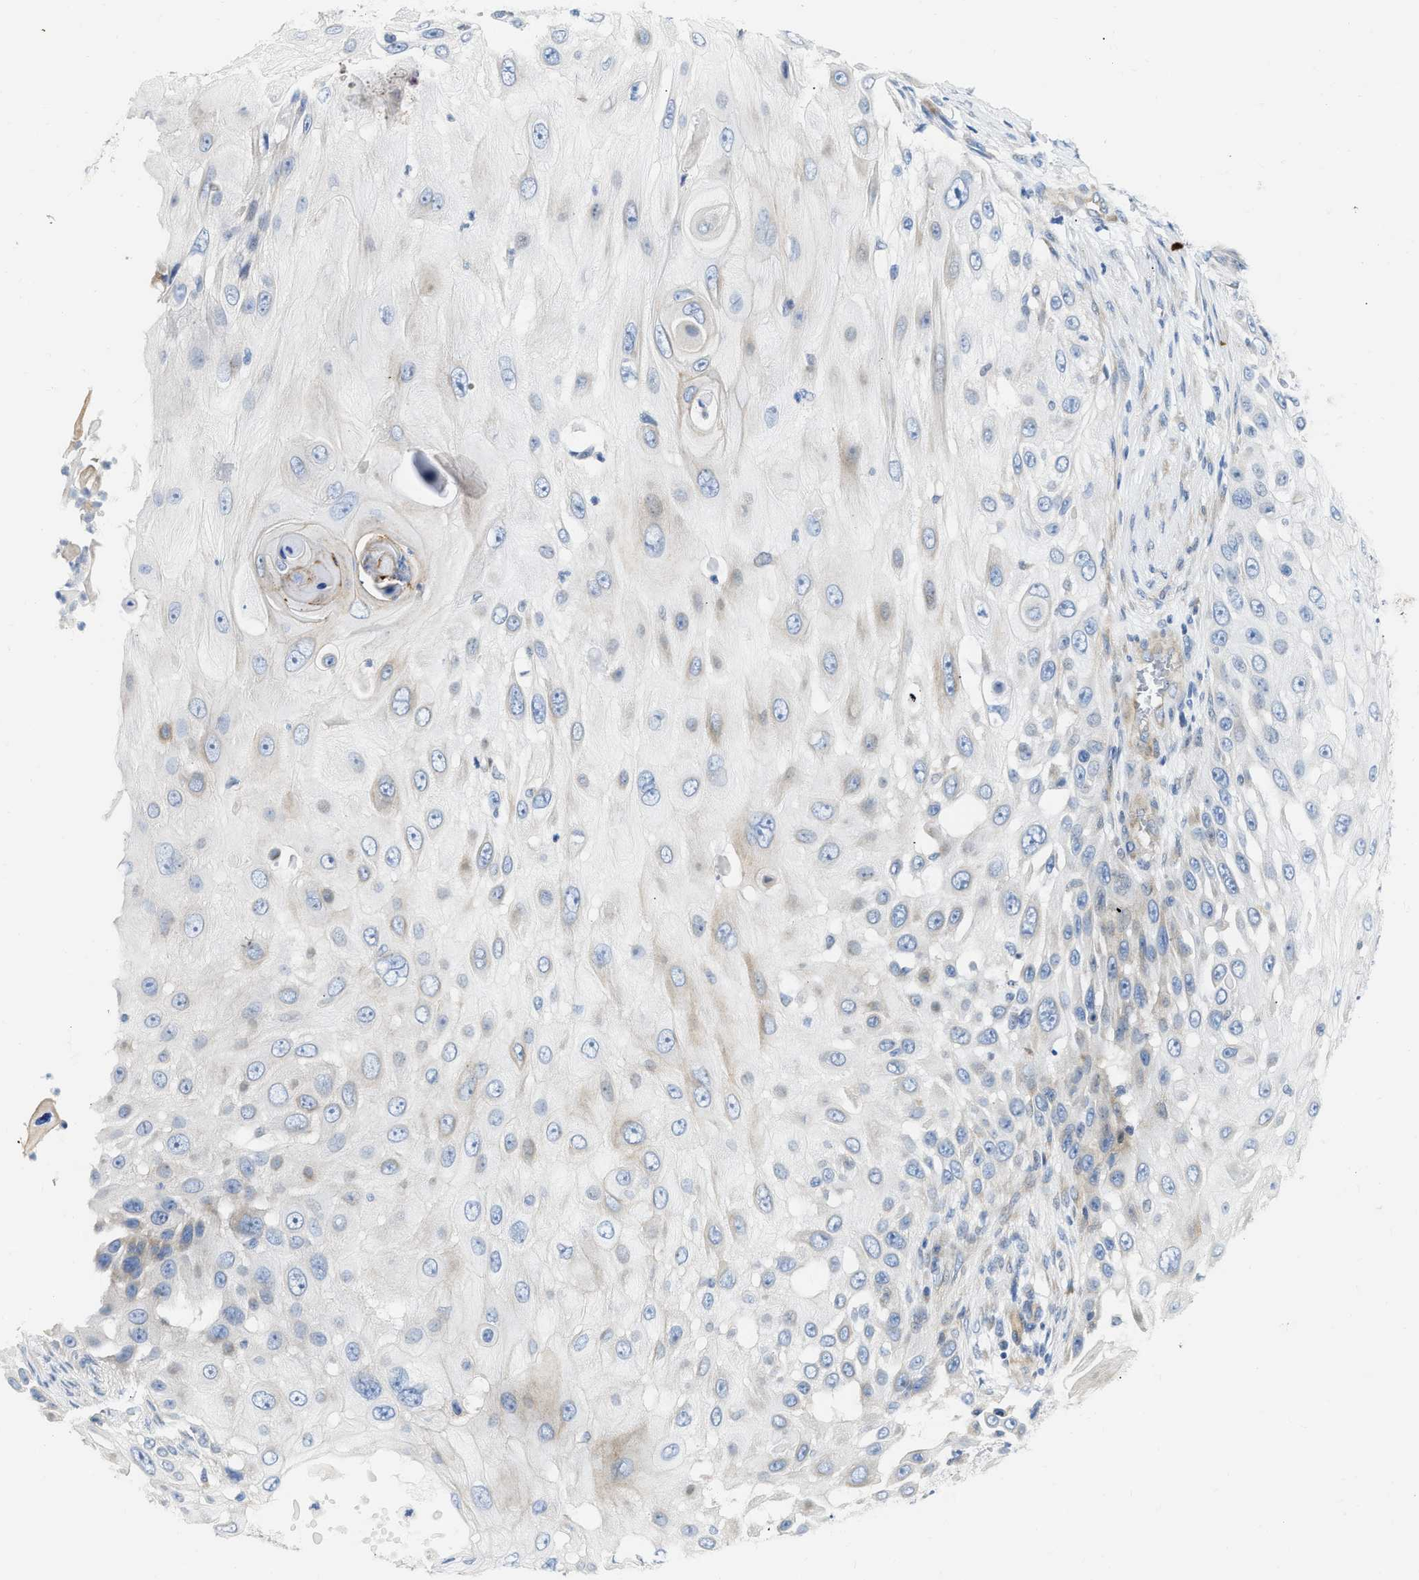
{"staining": {"intensity": "weak", "quantity": "<25%", "location": "cytoplasmic/membranous"}, "tissue": "skin cancer", "cell_type": "Tumor cells", "image_type": "cancer", "snomed": [{"axis": "morphology", "description": "Squamous cell carcinoma, NOS"}, {"axis": "topography", "description": "Skin"}], "caption": "DAB immunohistochemical staining of human skin squamous cell carcinoma displays no significant positivity in tumor cells.", "gene": "FHL1", "patient": {"sex": "female", "age": 44}}